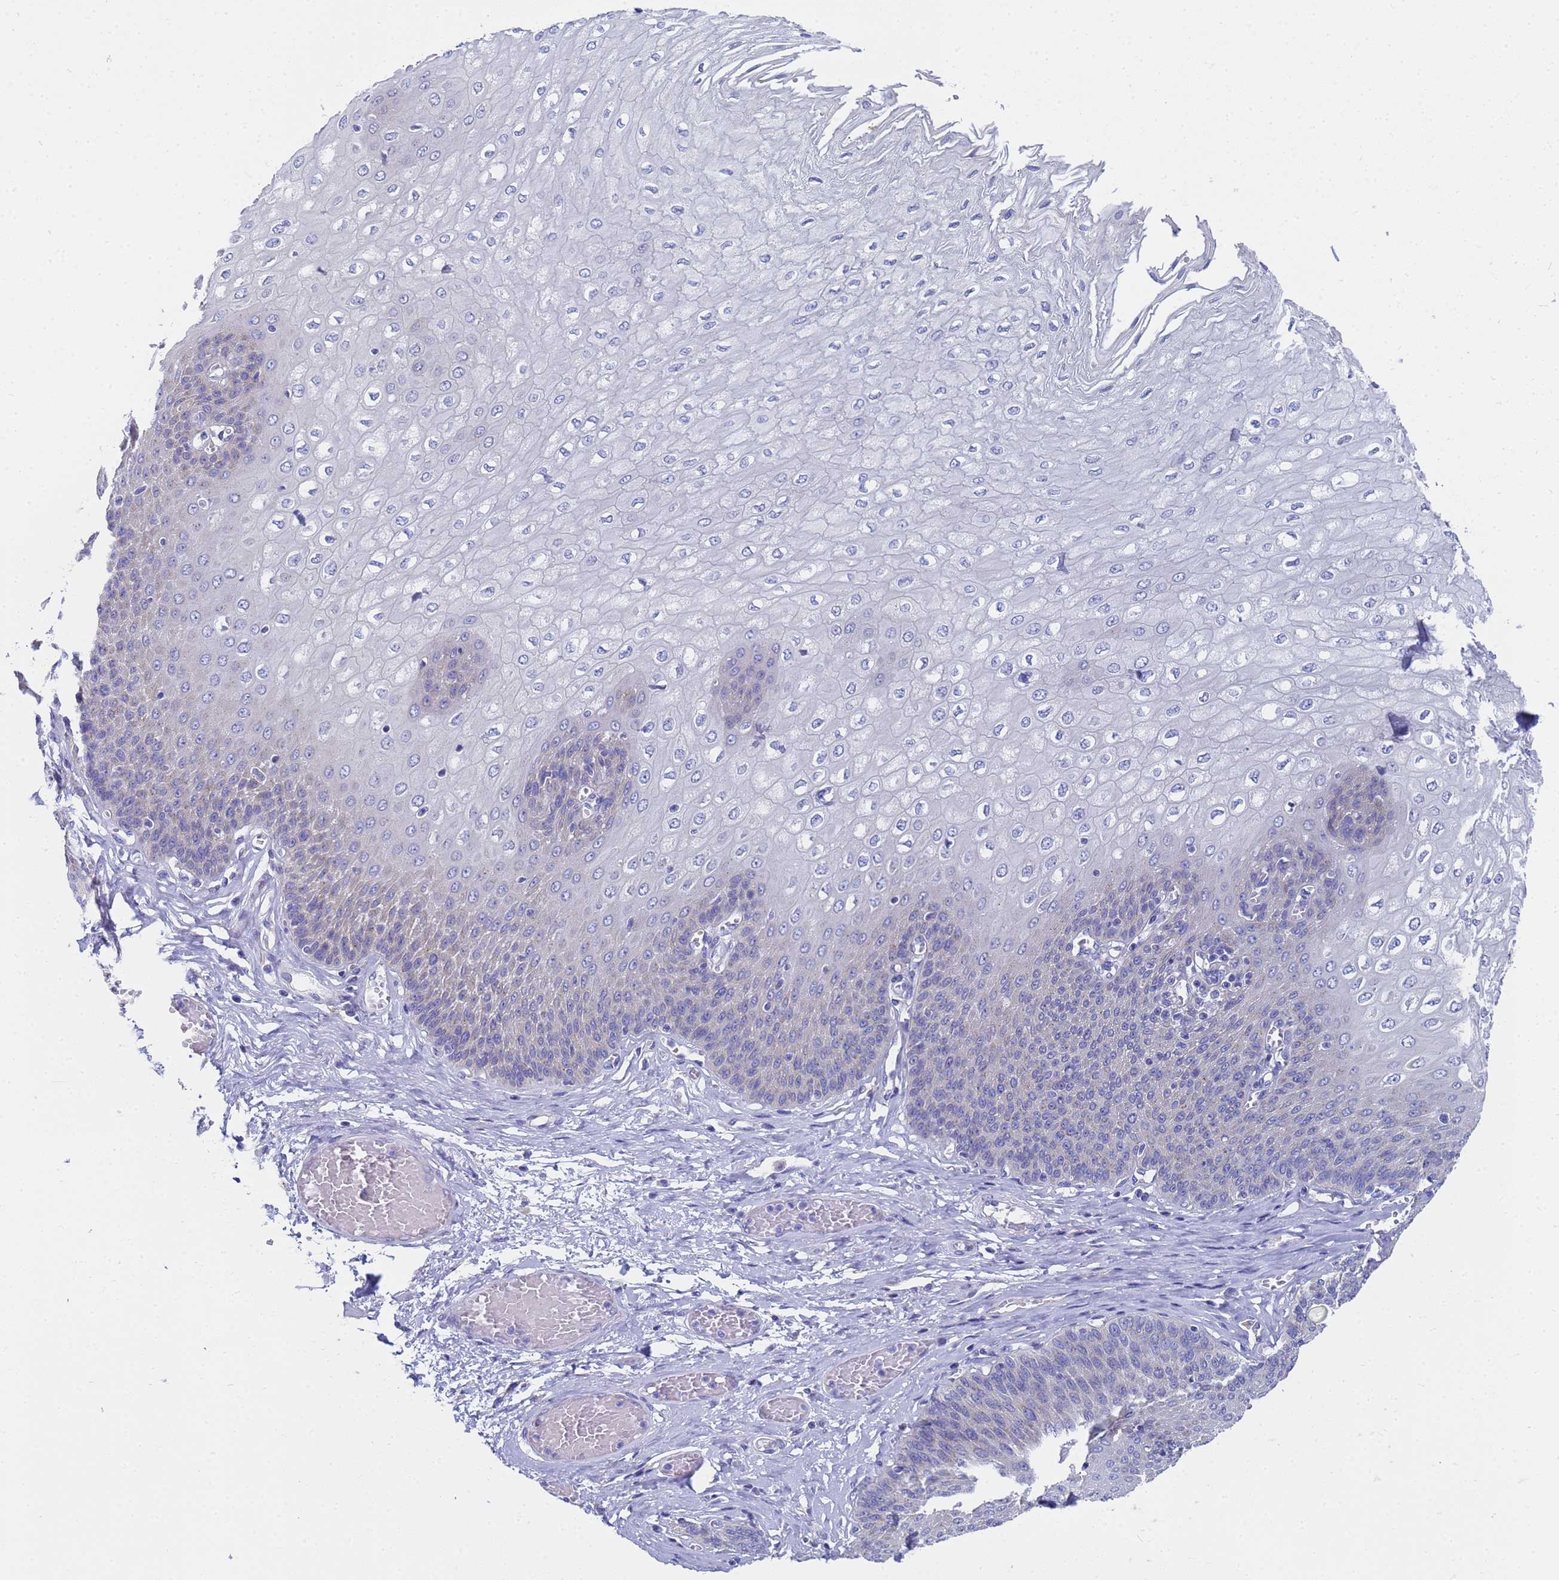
{"staining": {"intensity": "negative", "quantity": "none", "location": "none"}, "tissue": "esophagus", "cell_type": "Squamous epithelial cells", "image_type": "normal", "snomed": [{"axis": "morphology", "description": "Normal tissue, NOS"}, {"axis": "topography", "description": "Esophagus"}], "caption": "Immunohistochemical staining of normal human esophagus displays no significant positivity in squamous epithelial cells. The staining is performed using DAB brown chromogen with nuclei counter-stained in using hematoxylin.", "gene": "TM4SF4", "patient": {"sex": "male", "age": 60}}